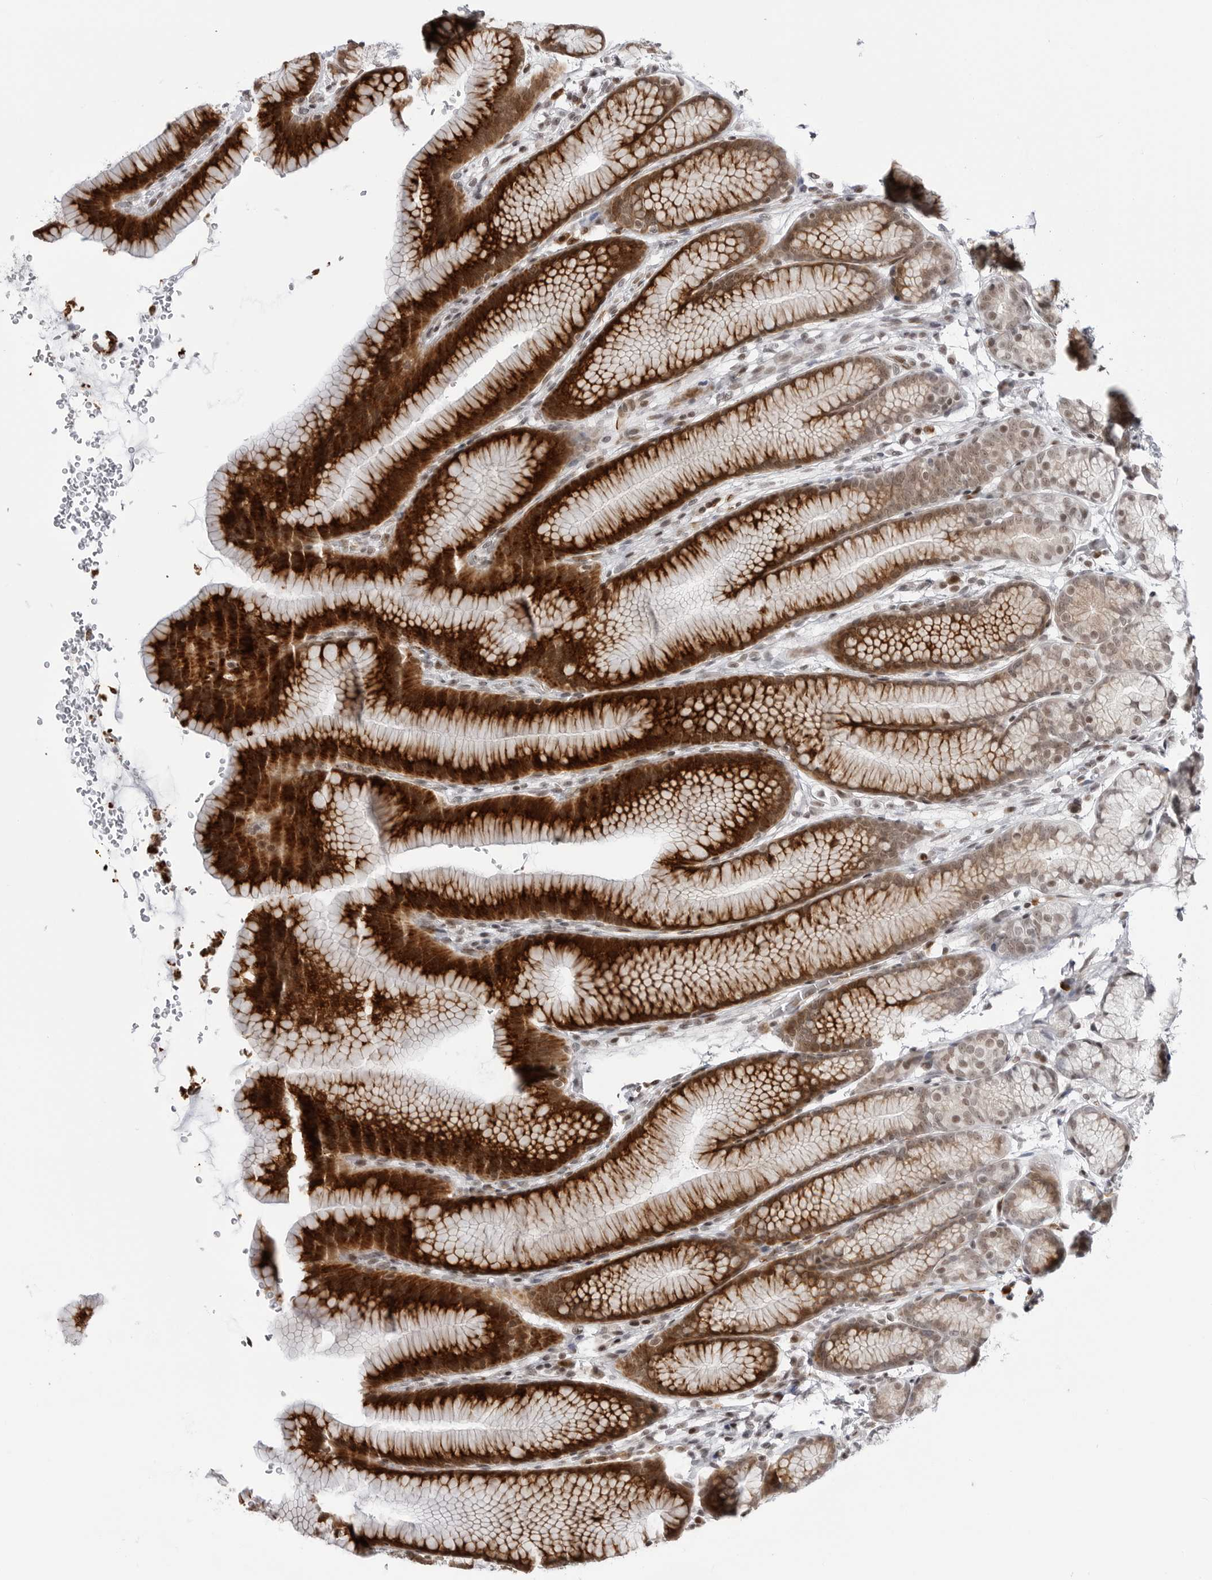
{"staining": {"intensity": "strong", "quantity": "25%-75%", "location": "cytoplasmic/membranous,nuclear"}, "tissue": "stomach", "cell_type": "Glandular cells", "image_type": "normal", "snomed": [{"axis": "morphology", "description": "Normal tissue, NOS"}, {"axis": "topography", "description": "Stomach"}], "caption": "Benign stomach demonstrates strong cytoplasmic/membranous,nuclear staining in about 25%-75% of glandular cells, visualized by immunohistochemistry.", "gene": "TRIM66", "patient": {"sex": "male", "age": 42}}